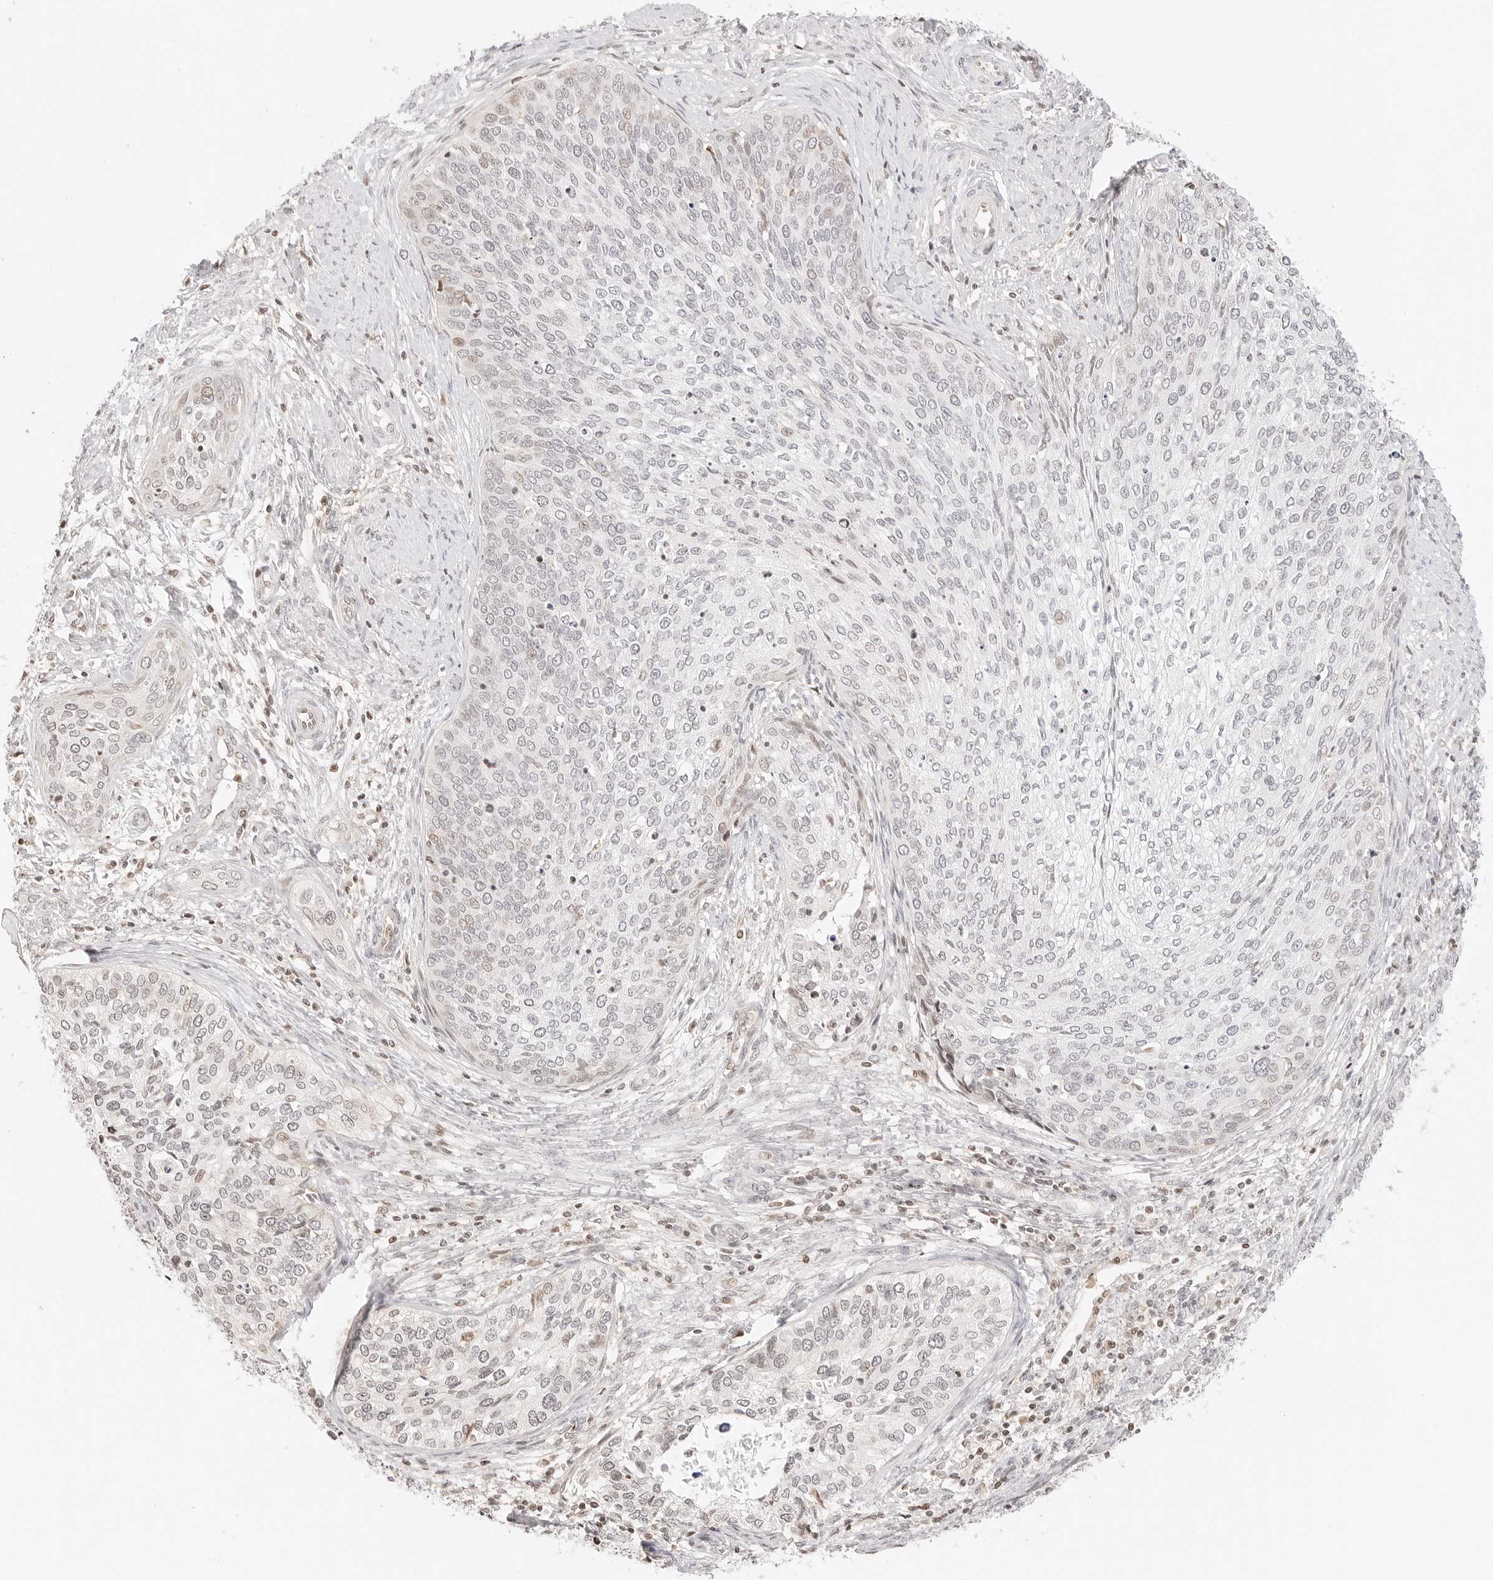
{"staining": {"intensity": "negative", "quantity": "none", "location": "none"}, "tissue": "cervical cancer", "cell_type": "Tumor cells", "image_type": "cancer", "snomed": [{"axis": "morphology", "description": "Squamous cell carcinoma, NOS"}, {"axis": "topography", "description": "Cervix"}], "caption": "High magnification brightfield microscopy of cervical squamous cell carcinoma stained with DAB (3,3'-diaminobenzidine) (brown) and counterstained with hematoxylin (blue): tumor cells show no significant positivity. Nuclei are stained in blue.", "gene": "RPS6KL1", "patient": {"sex": "female", "age": 37}}